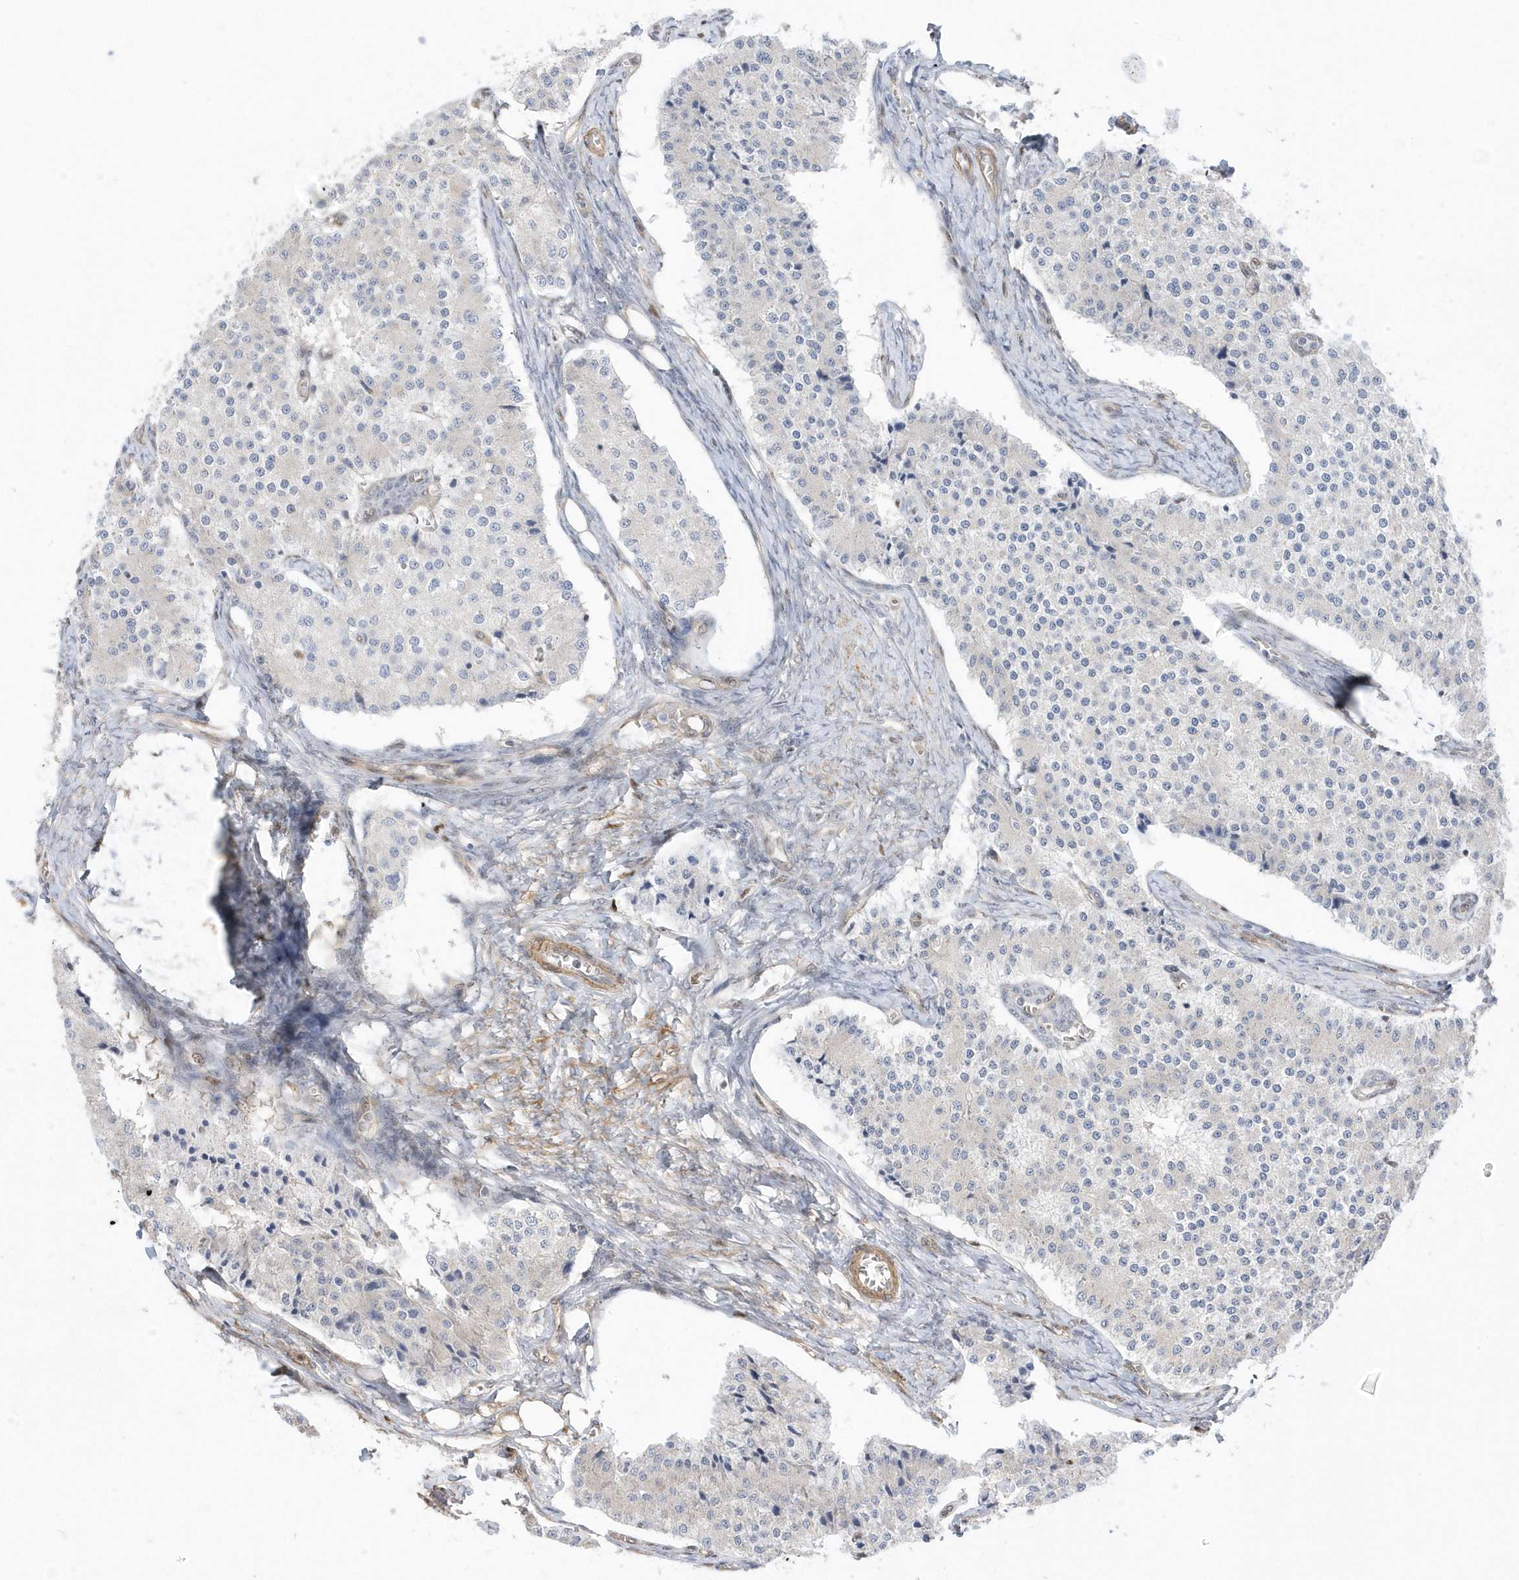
{"staining": {"intensity": "negative", "quantity": "none", "location": "none"}, "tissue": "carcinoid", "cell_type": "Tumor cells", "image_type": "cancer", "snomed": [{"axis": "morphology", "description": "Carcinoid, malignant, NOS"}, {"axis": "topography", "description": "Colon"}], "caption": "Tumor cells are negative for protein expression in human carcinoid.", "gene": "GTPBP6", "patient": {"sex": "female", "age": 52}}